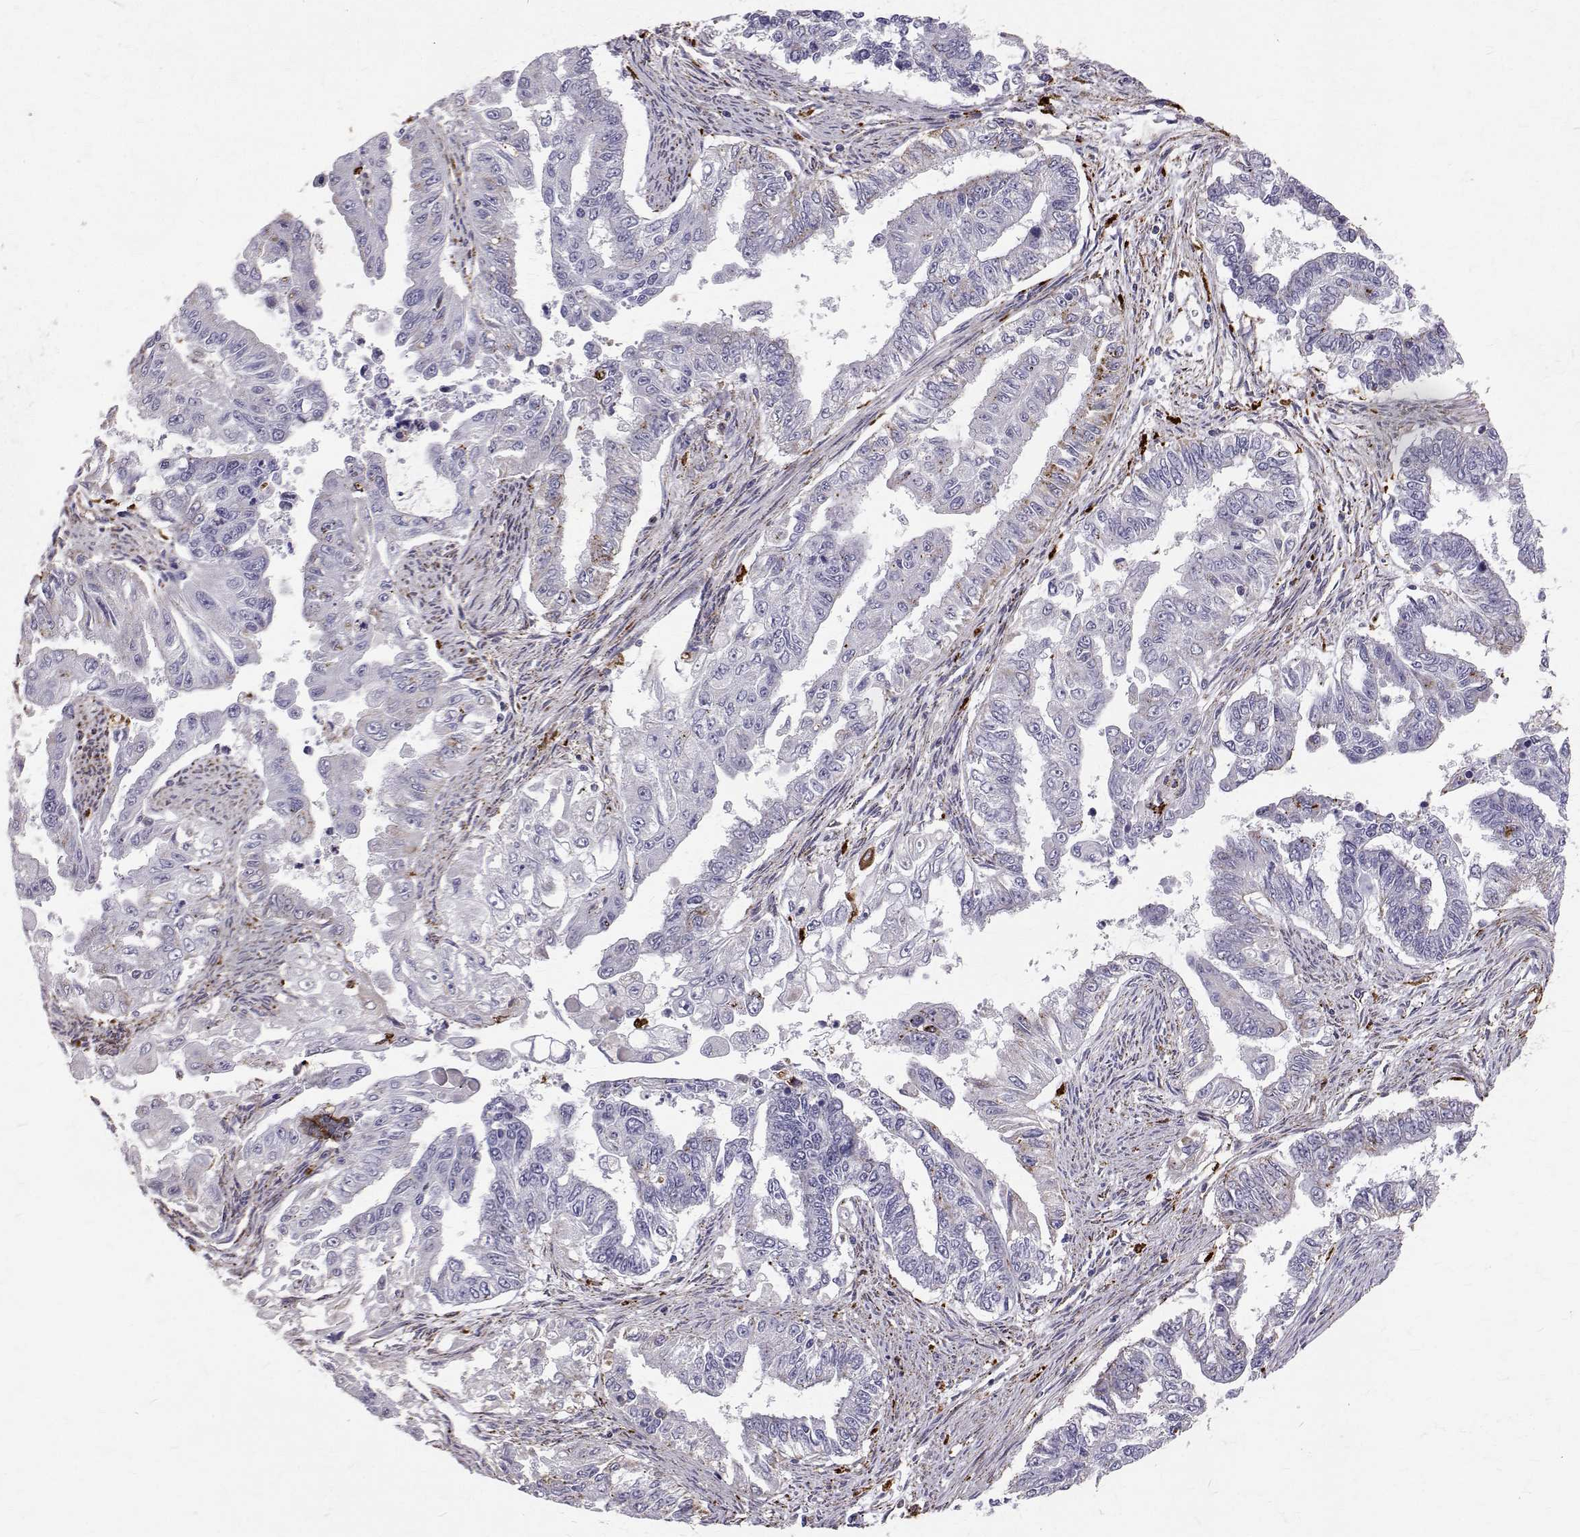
{"staining": {"intensity": "negative", "quantity": "none", "location": "none"}, "tissue": "endometrial cancer", "cell_type": "Tumor cells", "image_type": "cancer", "snomed": [{"axis": "morphology", "description": "Adenocarcinoma, NOS"}, {"axis": "topography", "description": "Uterus"}], "caption": "IHC of human endometrial adenocarcinoma demonstrates no expression in tumor cells.", "gene": "TPP1", "patient": {"sex": "female", "age": 59}}